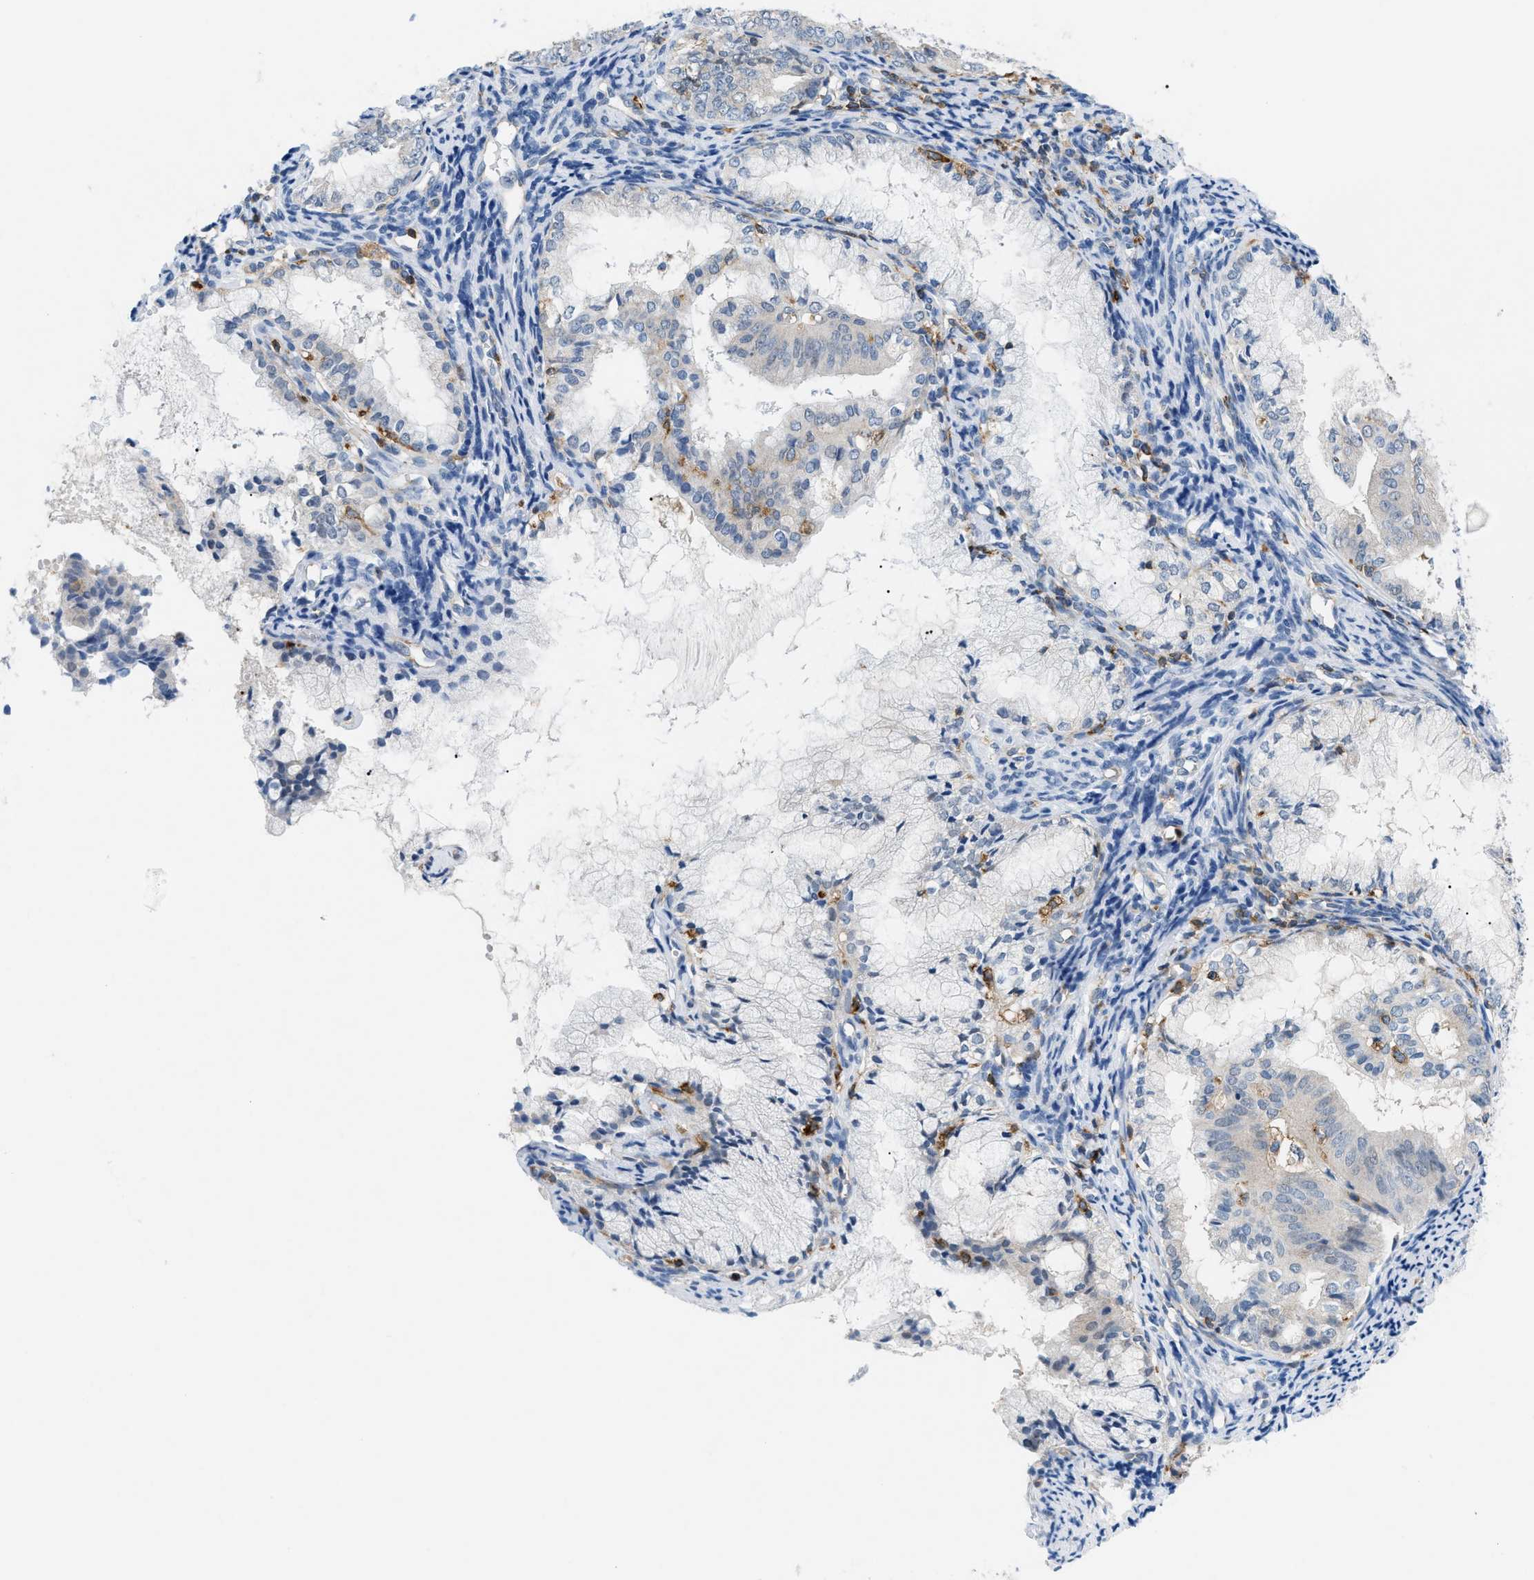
{"staining": {"intensity": "negative", "quantity": "none", "location": "none"}, "tissue": "endometrial cancer", "cell_type": "Tumor cells", "image_type": "cancer", "snomed": [{"axis": "morphology", "description": "Adenocarcinoma, NOS"}, {"axis": "topography", "description": "Endometrium"}], "caption": "High magnification brightfield microscopy of endometrial cancer (adenocarcinoma) stained with DAB (3,3'-diaminobenzidine) (brown) and counterstained with hematoxylin (blue): tumor cells show no significant expression.", "gene": "INPP5D", "patient": {"sex": "female", "age": 63}}